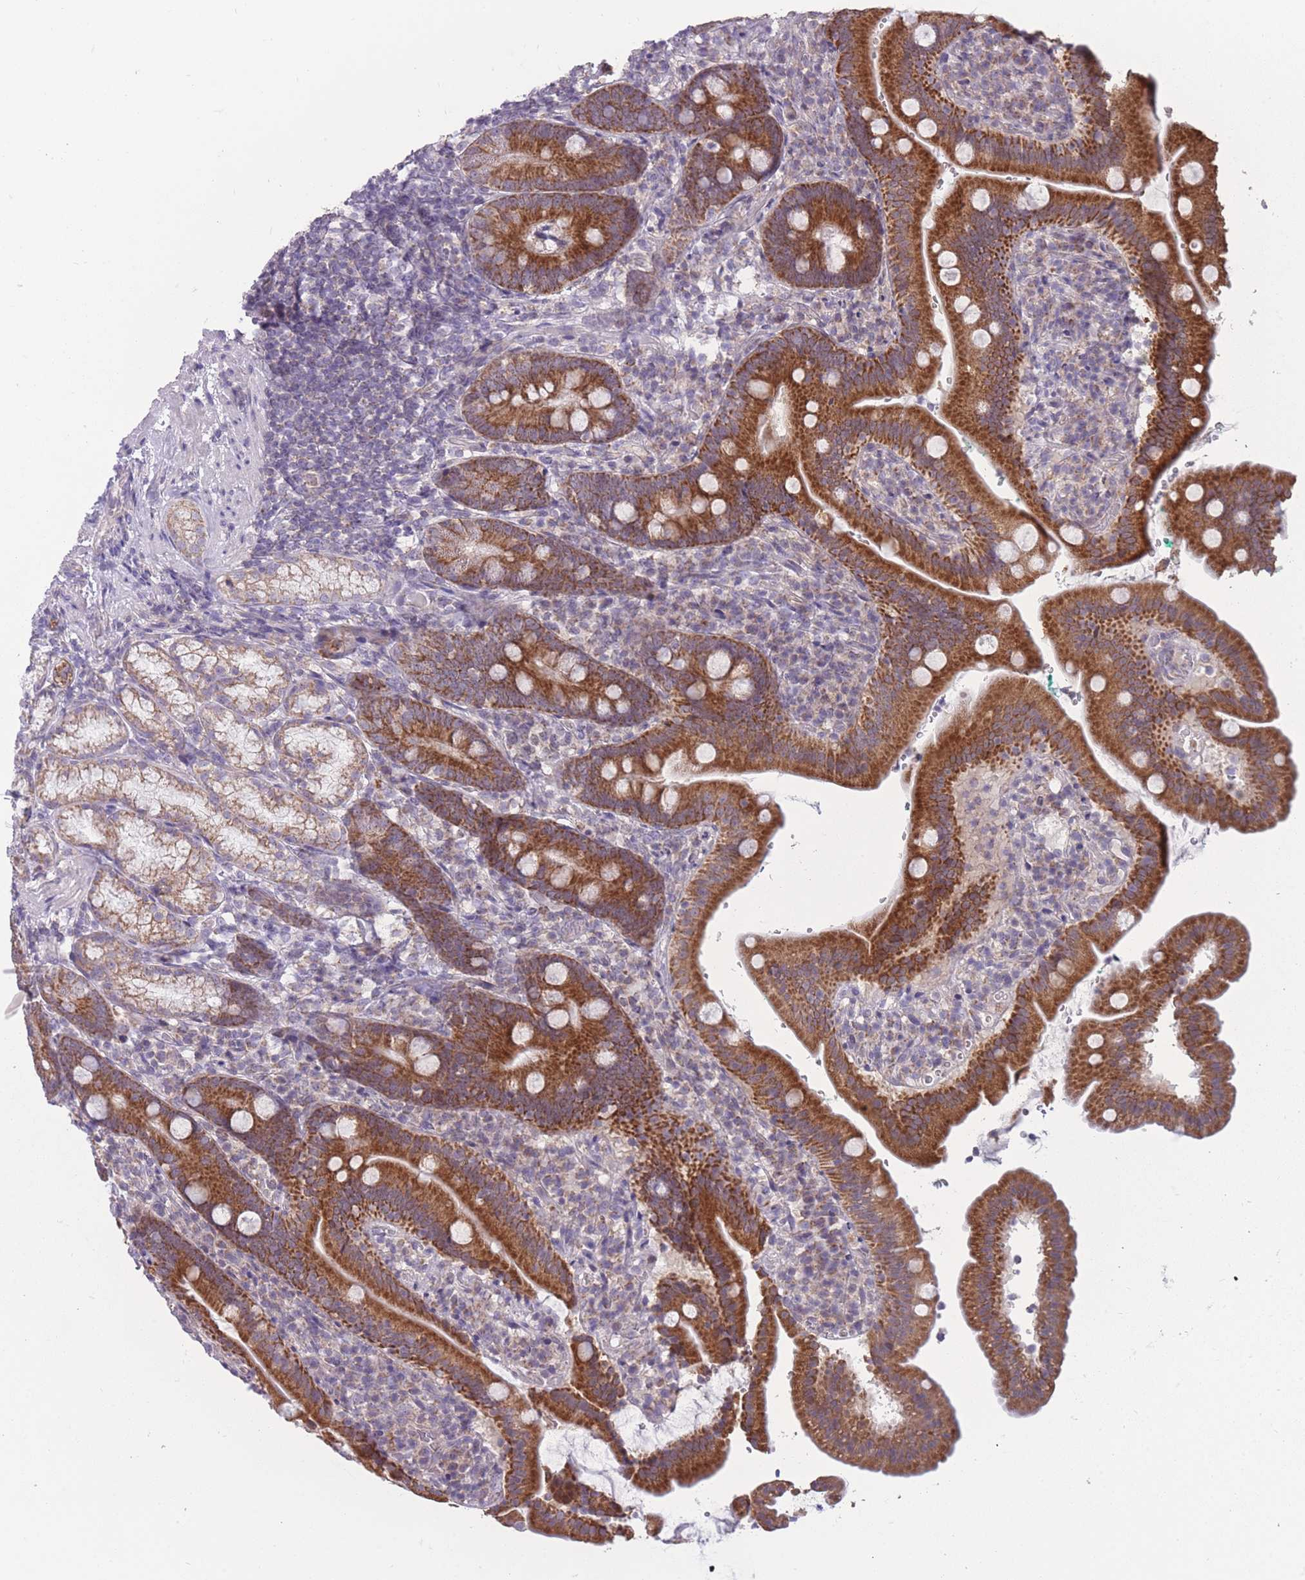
{"staining": {"intensity": "strong", "quantity": ">75%", "location": "cytoplasmic/membranous"}, "tissue": "duodenum", "cell_type": "Glandular cells", "image_type": "normal", "snomed": [{"axis": "morphology", "description": "Normal tissue, NOS"}, {"axis": "topography", "description": "Duodenum"}], "caption": "A high-resolution image shows immunohistochemistry (IHC) staining of normal duodenum, which displays strong cytoplasmic/membranous staining in about >75% of glandular cells.", "gene": "MRPS18C", "patient": {"sex": "female", "age": 67}}